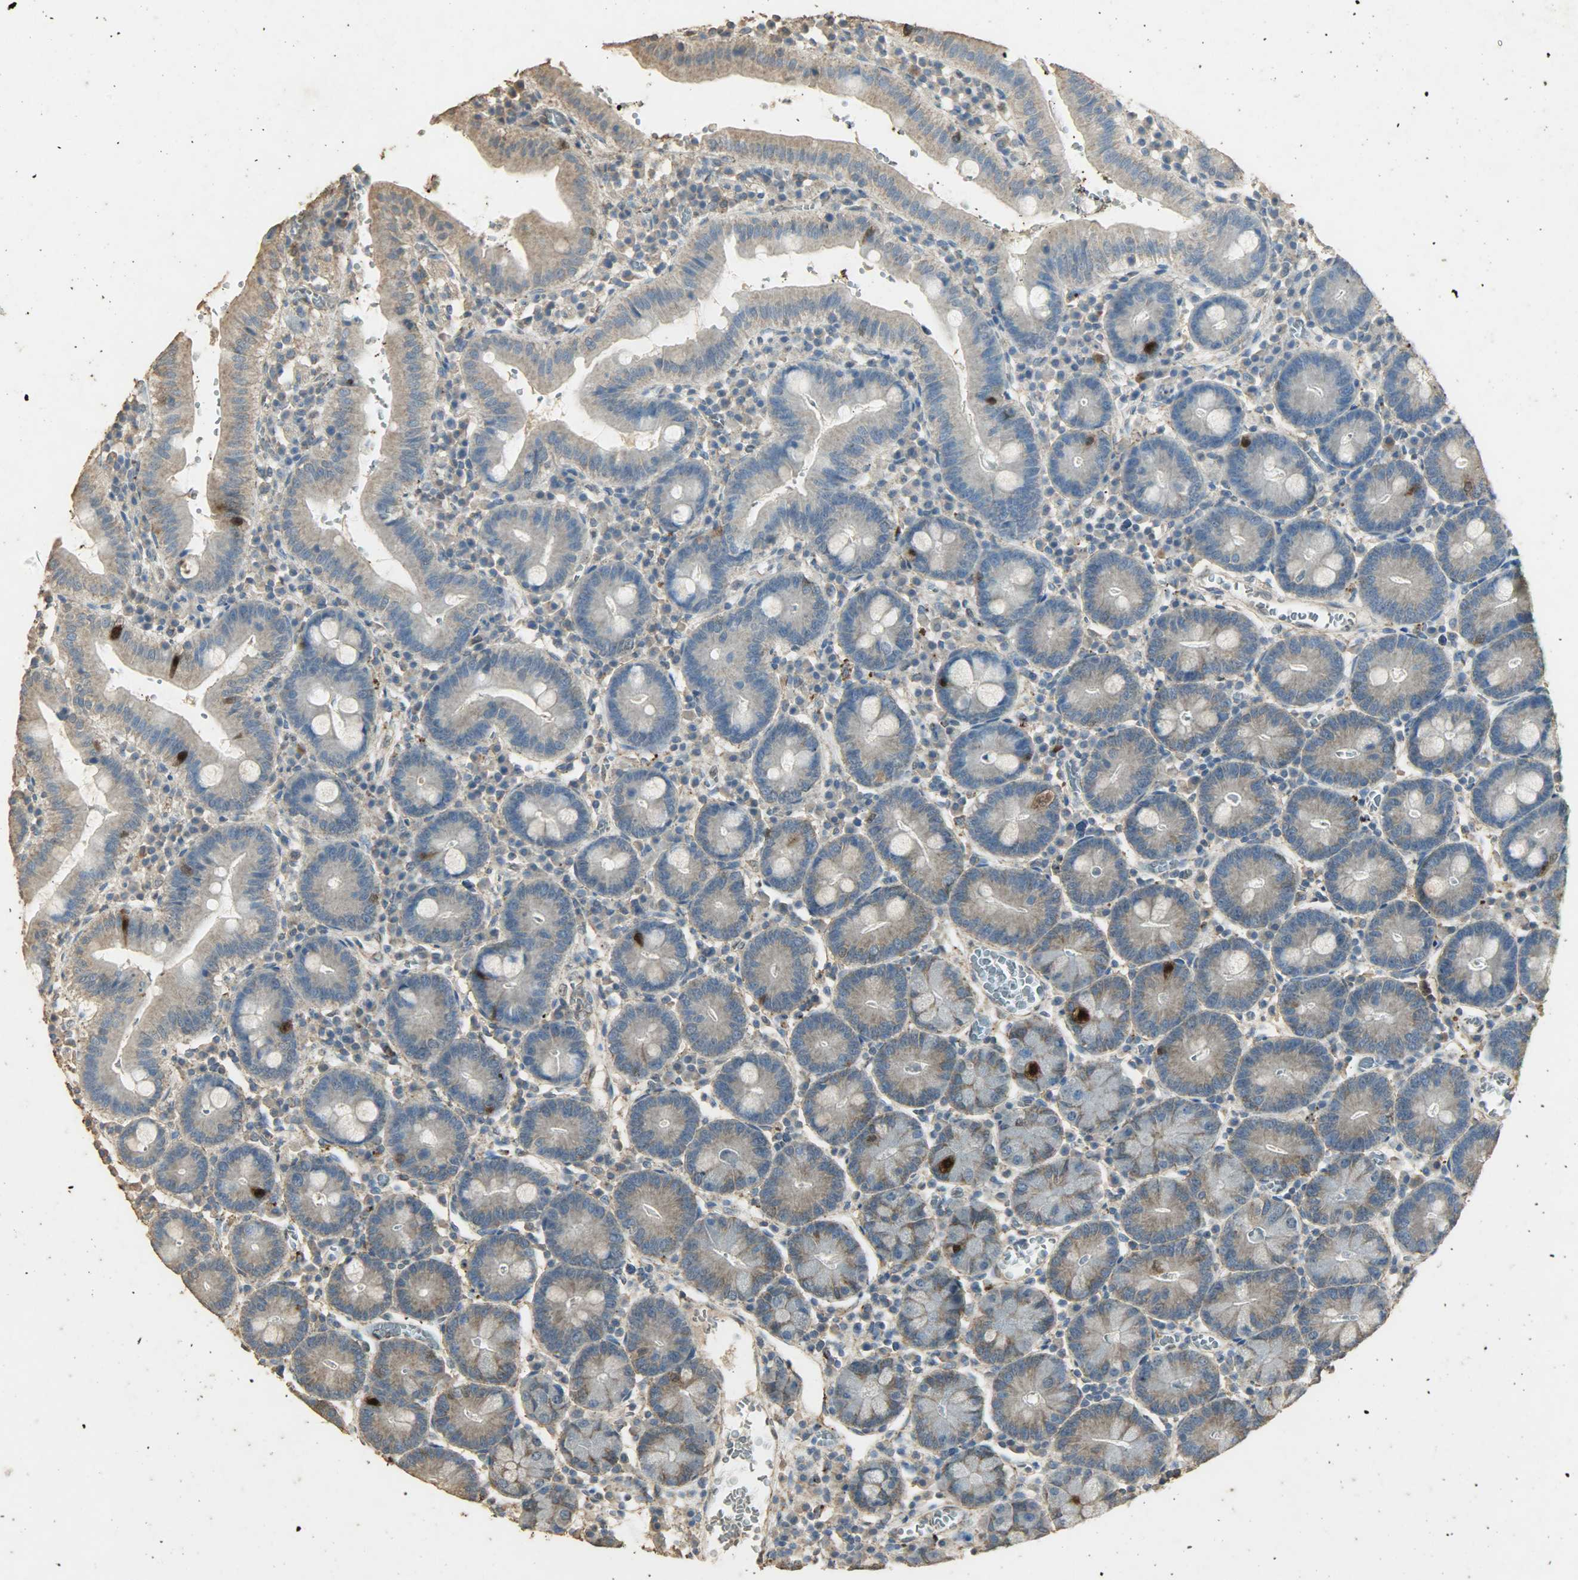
{"staining": {"intensity": "moderate", "quantity": "<25%", "location": "cytoplasmic/membranous"}, "tissue": "small intestine", "cell_type": "Glandular cells", "image_type": "normal", "snomed": [{"axis": "morphology", "description": "Normal tissue, NOS"}, {"axis": "topography", "description": "Small intestine"}], "caption": "Immunohistochemistry (IHC) image of benign small intestine: small intestine stained using immunohistochemistry (IHC) reveals low levels of moderate protein expression localized specifically in the cytoplasmic/membranous of glandular cells, appearing as a cytoplasmic/membranous brown color.", "gene": "ASB9", "patient": {"sex": "male", "age": 71}}